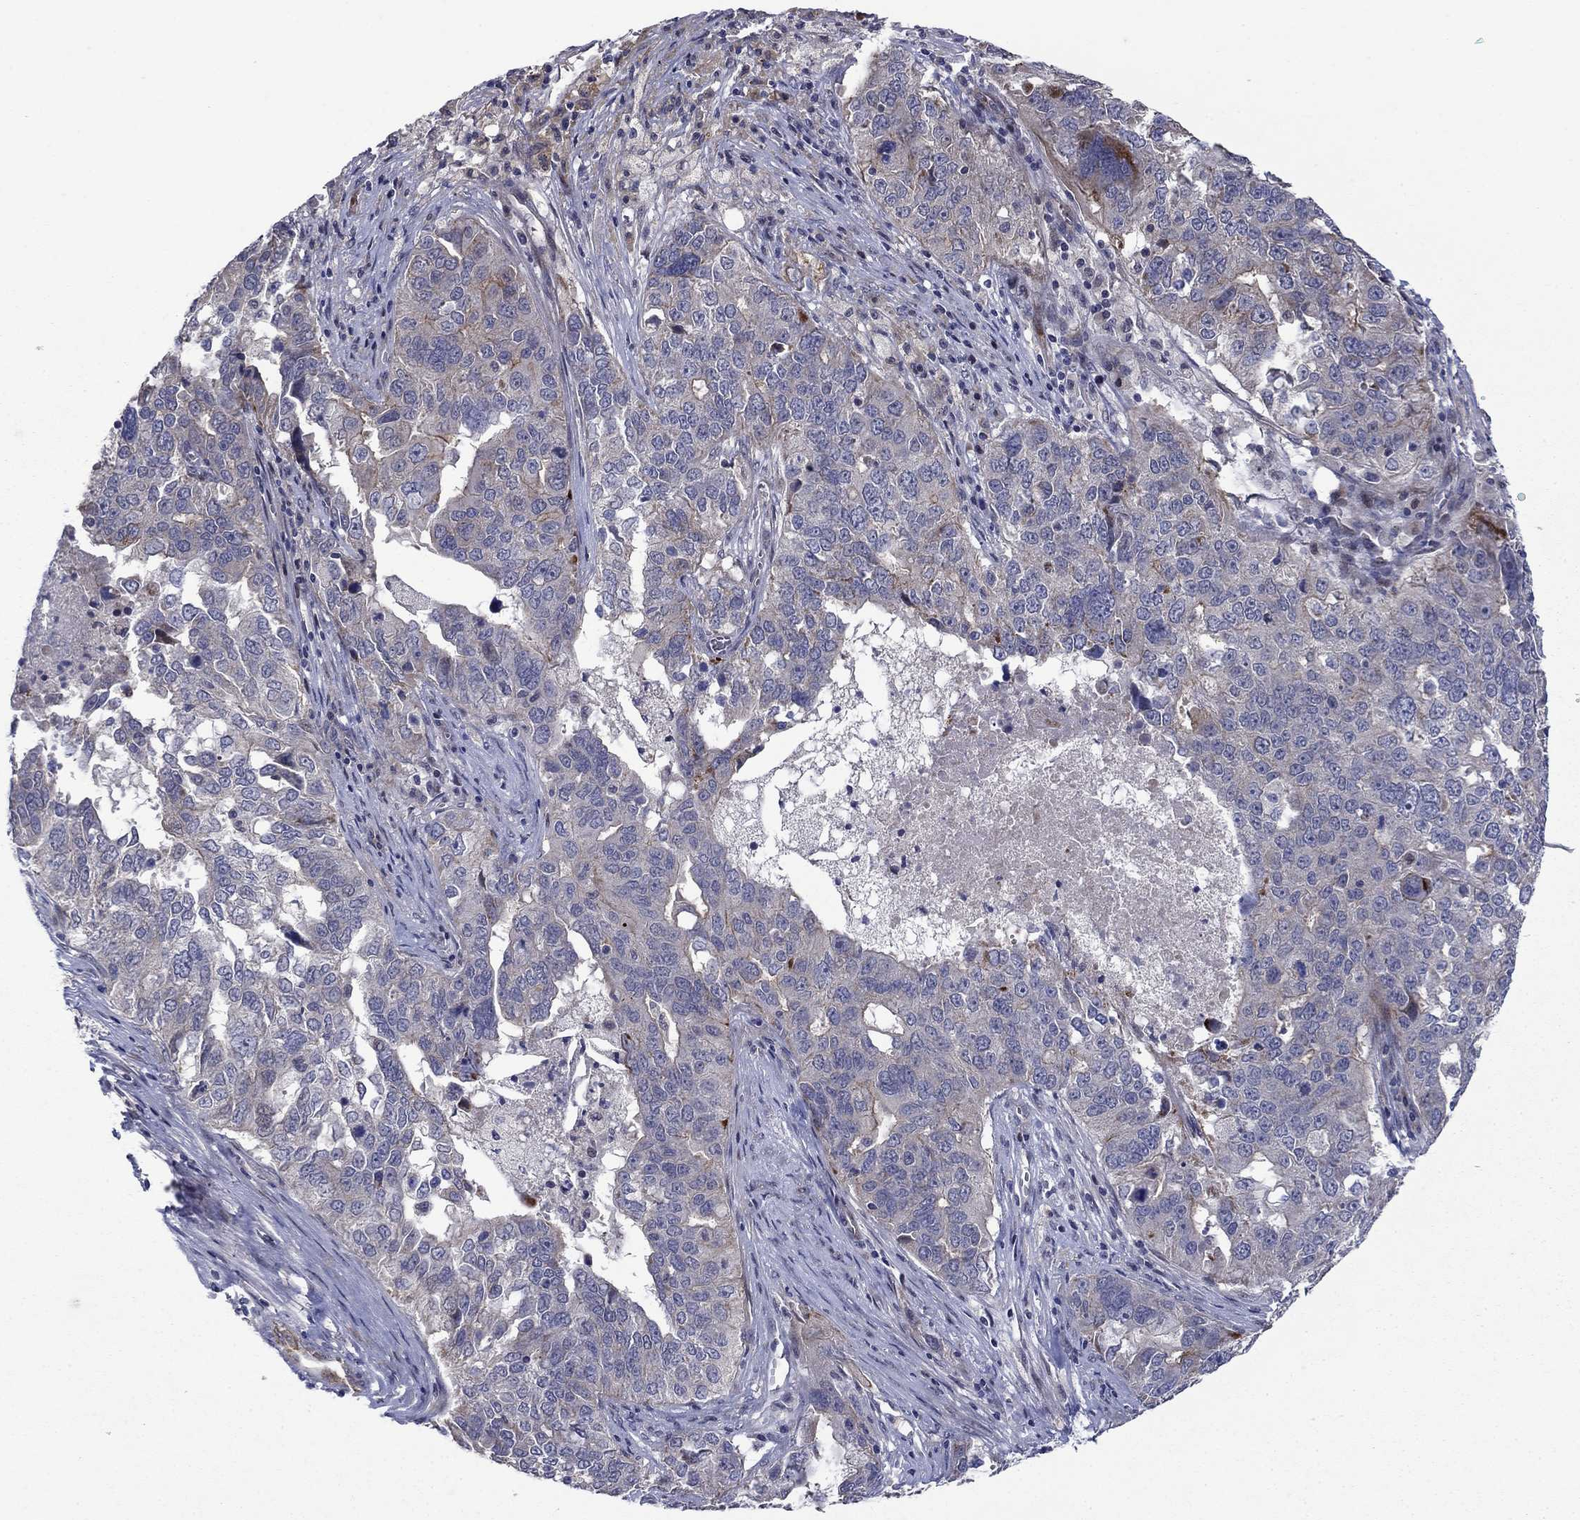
{"staining": {"intensity": "moderate", "quantity": "<25%", "location": "cytoplasmic/membranous"}, "tissue": "ovarian cancer", "cell_type": "Tumor cells", "image_type": "cancer", "snomed": [{"axis": "morphology", "description": "Carcinoma, endometroid"}, {"axis": "topography", "description": "Soft tissue"}, {"axis": "topography", "description": "Ovary"}], "caption": "Protein staining of ovarian cancer (endometroid carcinoma) tissue reveals moderate cytoplasmic/membranous expression in about <25% of tumor cells.", "gene": "SLC7A1", "patient": {"sex": "female", "age": 52}}